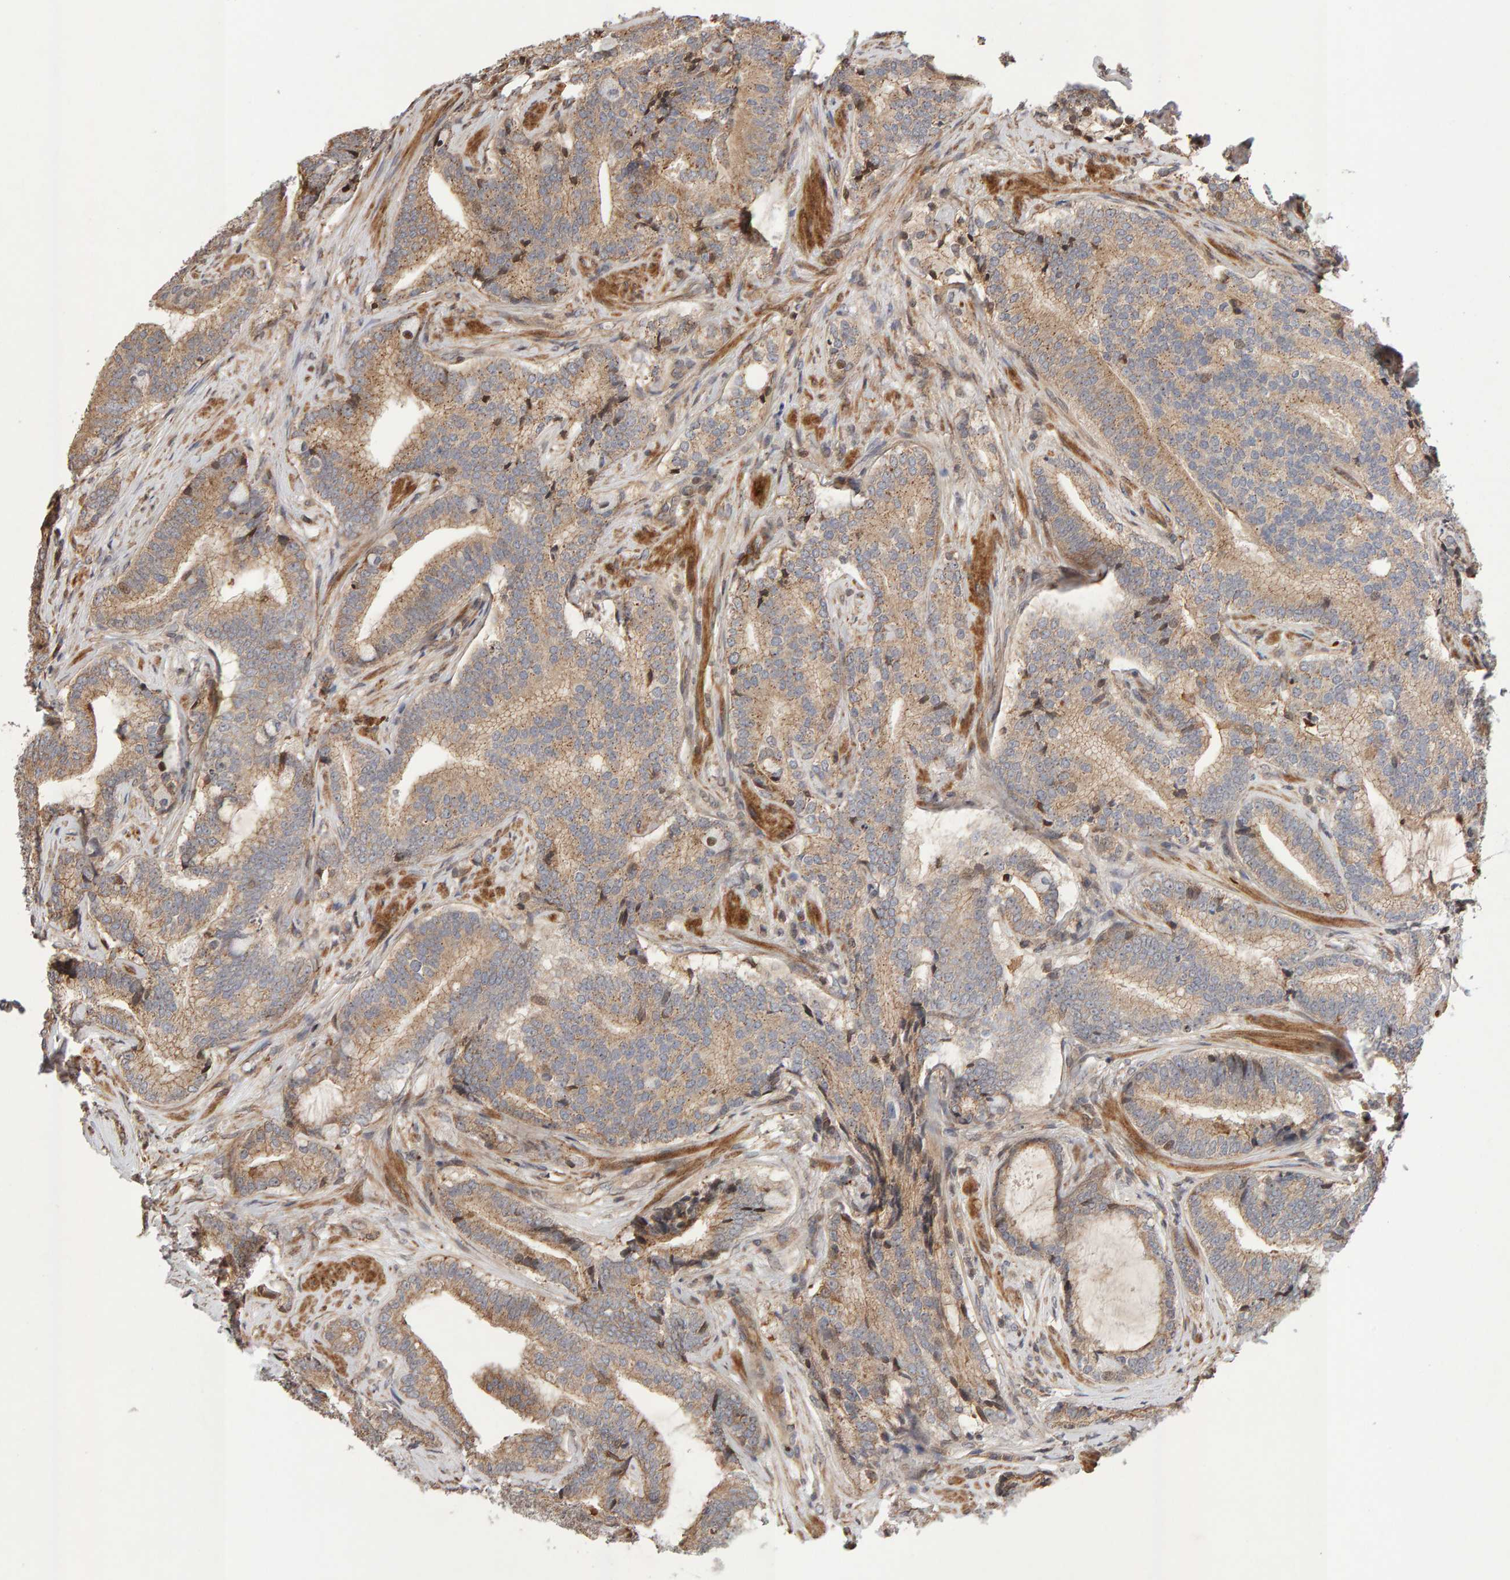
{"staining": {"intensity": "moderate", "quantity": ">75%", "location": "cytoplasmic/membranous"}, "tissue": "prostate cancer", "cell_type": "Tumor cells", "image_type": "cancer", "snomed": [{"axis": "morphology", "description": "Adenocarcinoma, High grade"}, {"axis": "topography", "description": "Prostate"}], "caption": "High-grade adenocarcinoma (prostate) stained with DAB (3,3'-diaminobenzidine) immunohistochemistry demonstrates medium levels of moderate cytoplasmic/membranous positivity in approximately >75% of tumor cells. The staining was performed using DAB to visualize the protein expression in brown, while the nuclei were stained in blue with hematoxylin (Magnification: 20x).", "gene": "LZTS1", "patient": {"sex": "male", "age": 55}}